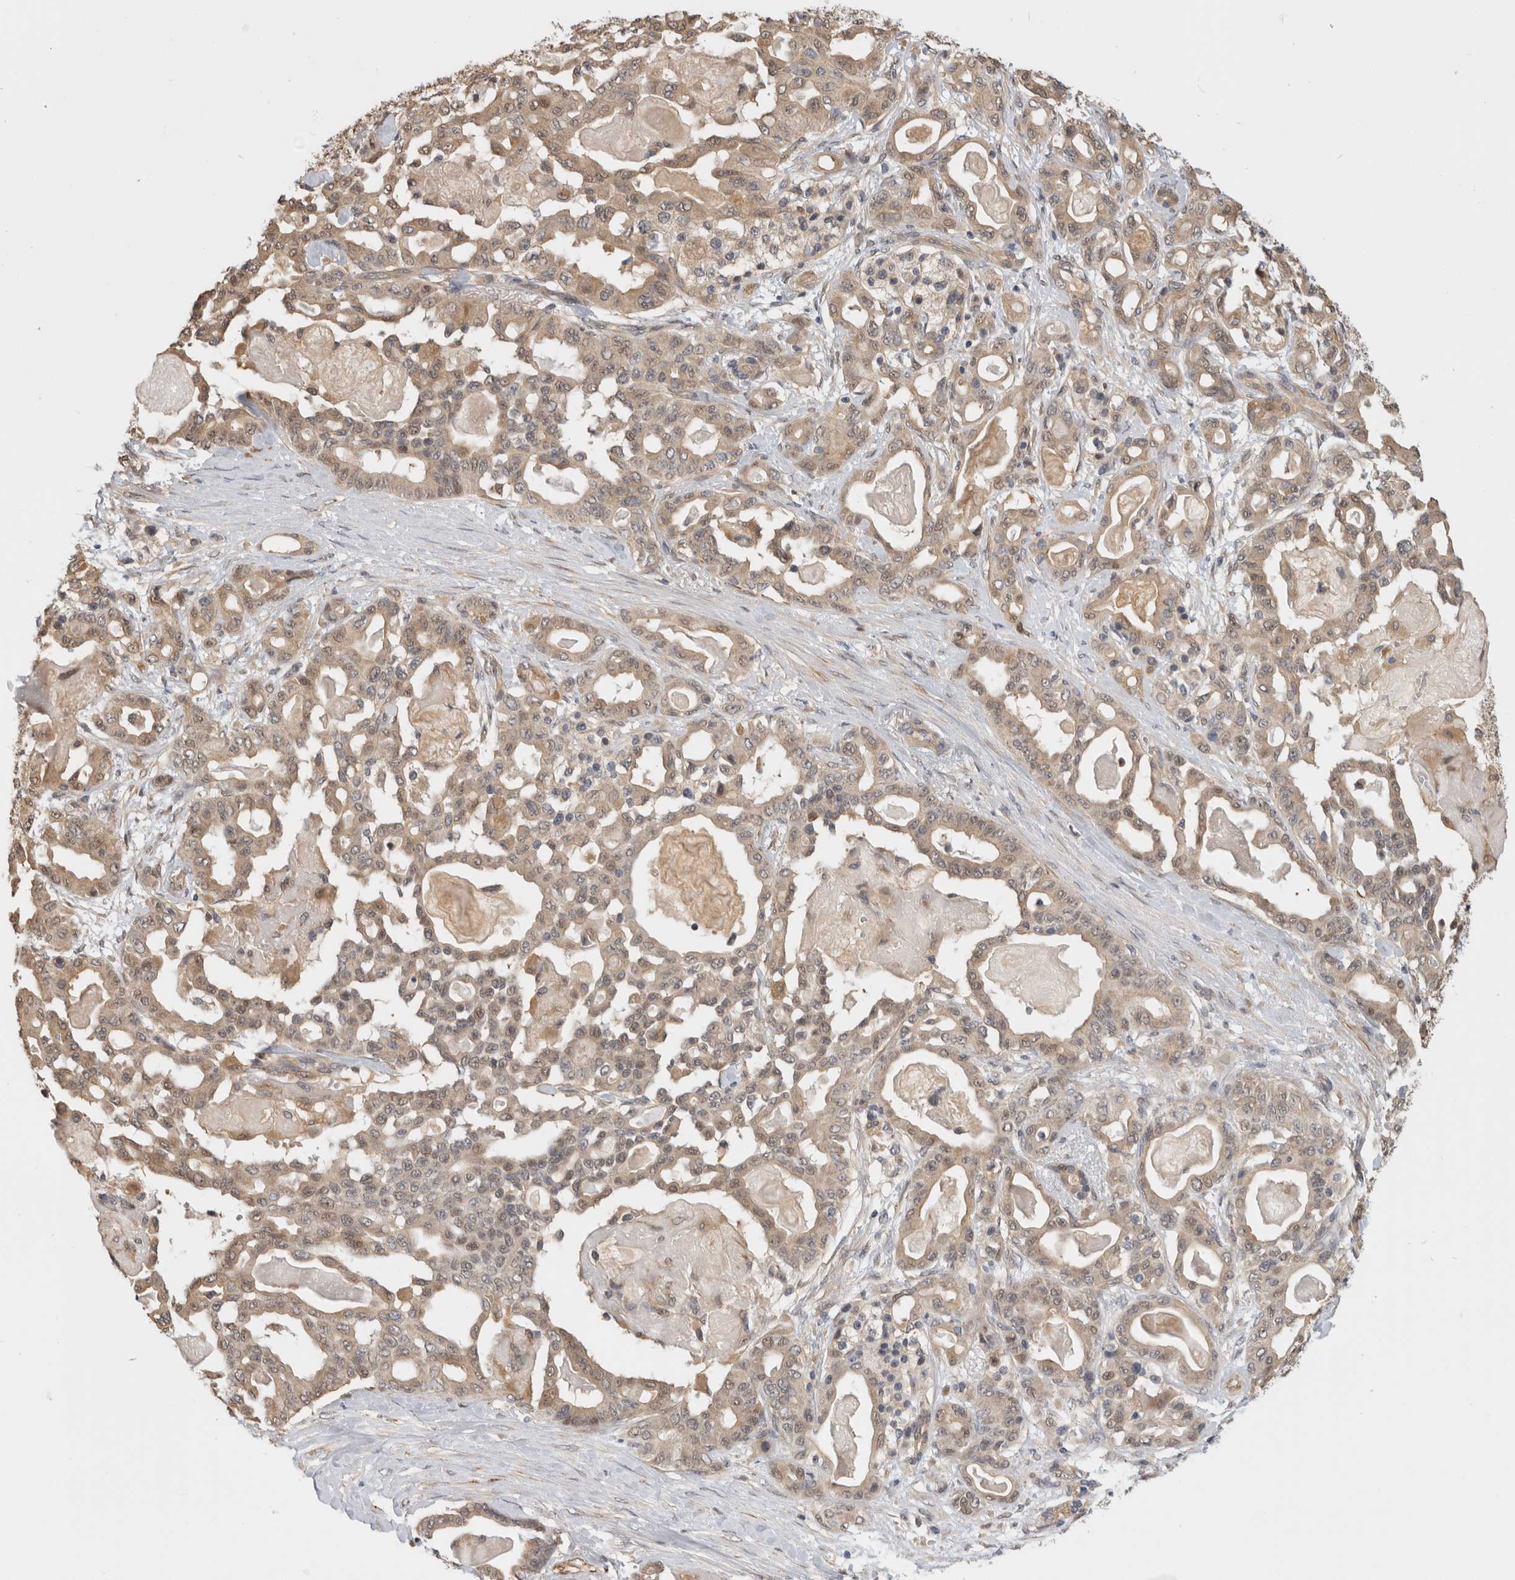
{"staining": {"intensity": "weak", "quantity": "25%-75%", "location": "cytoplasmic/membranous,nuclear"}, "tissue": "pancreatic cancer", "cell_type": "Tumor cells", "image_type": "cancer", "snomed": [{"axis": "morphology", "description": "Adenocarcinoma, NOS"}, {"axis": "topography", "description": "Pancreas"}], "caption": "Protein expression analysis of adenocarcinoma (pancreatic) displays weak cytoplasmic/membranous and nuclear staining in approximately 25%-75% of tumor cells.", "gene": "PGM1", "patient": {"sex": "male", "age": 63}}